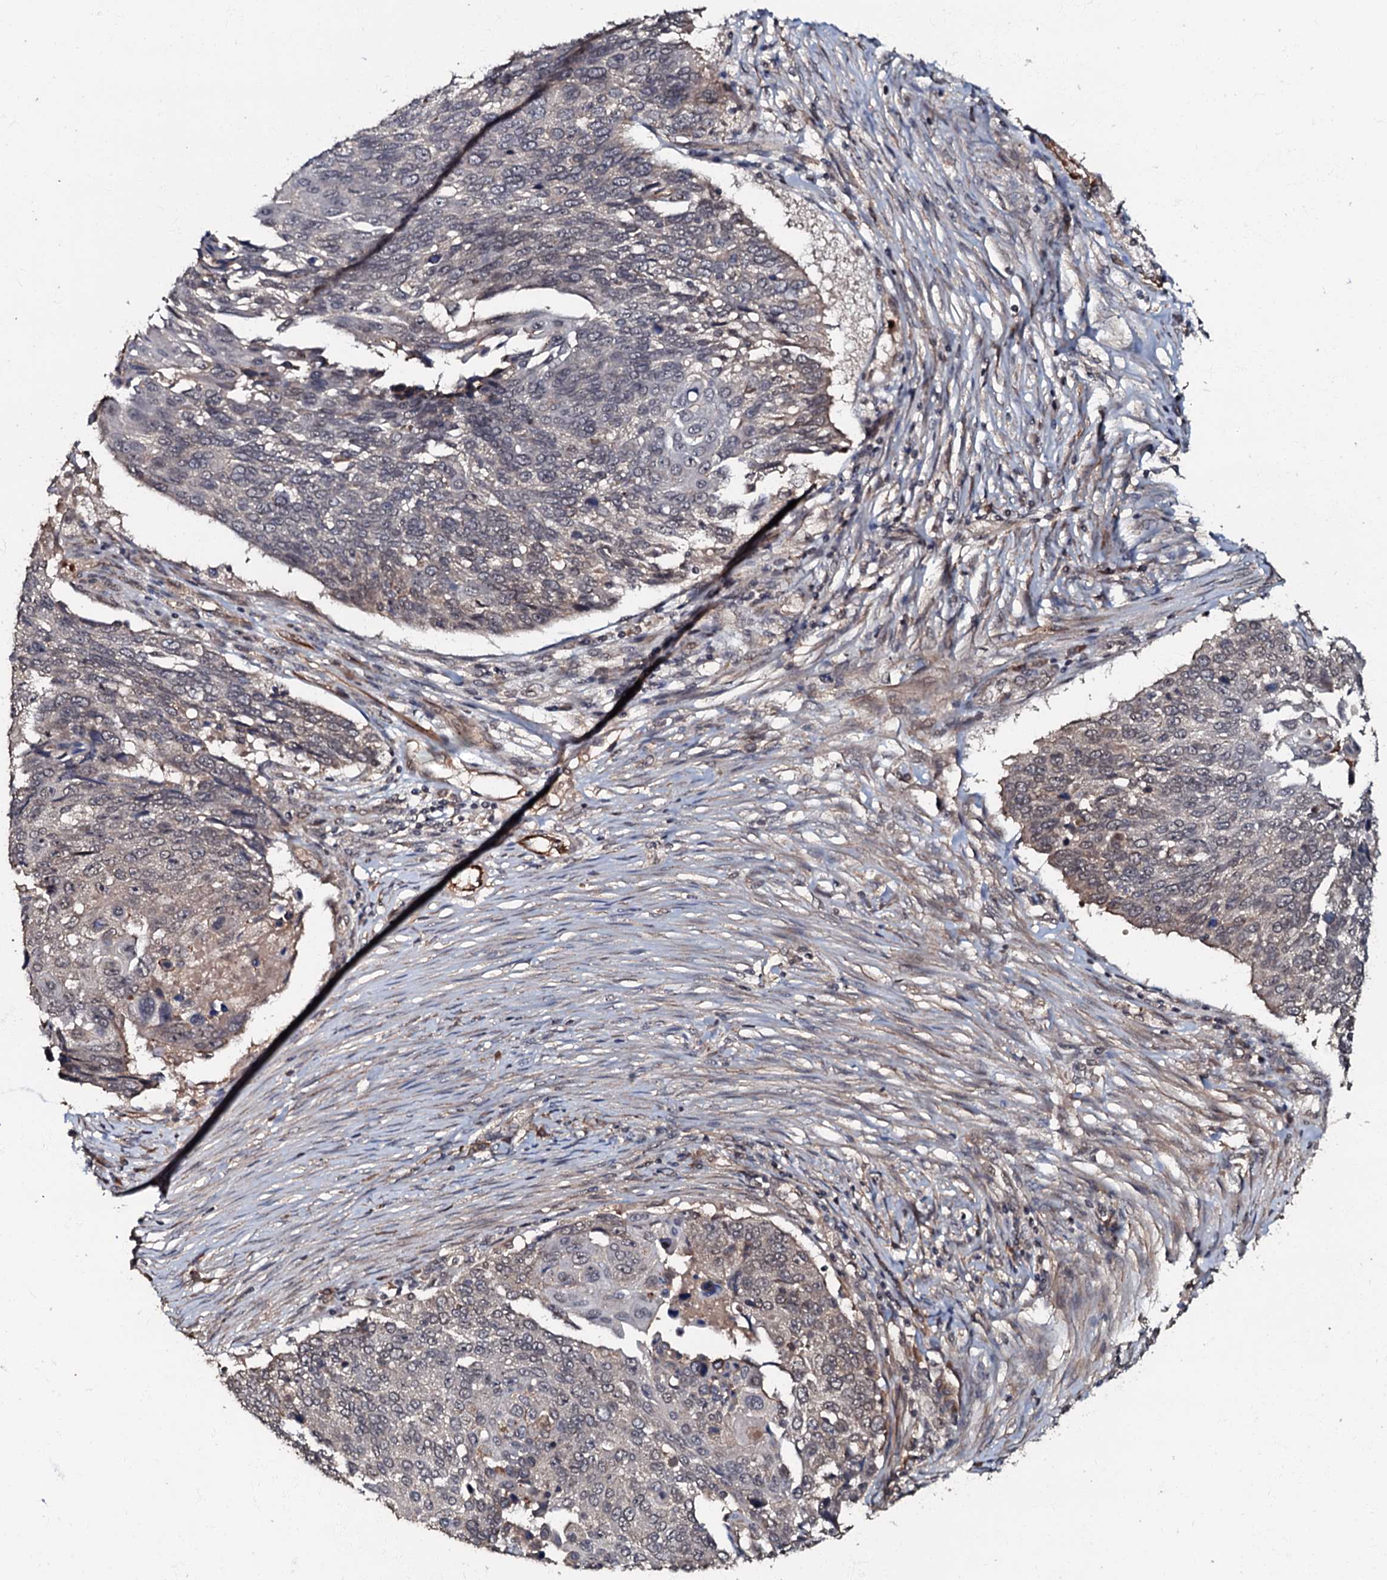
{"staining": {"intensity": "negative", "quantity": "none", "location": "none"}, "tissue": "lung cancer", "cell_type": "Tumor cells", "image_type": "cancer", "snomed": [{"axis": "morphology", "description": "Squamous cell carcinoma, NOS"}, {"axis": "topography", "description": "Lung"}], "caption": "Tumor cells show no significant protein expression in lung squamous cell carcinoma.", "gene": "MANSC4", "patient": {"sex": "male", "age": 66}}